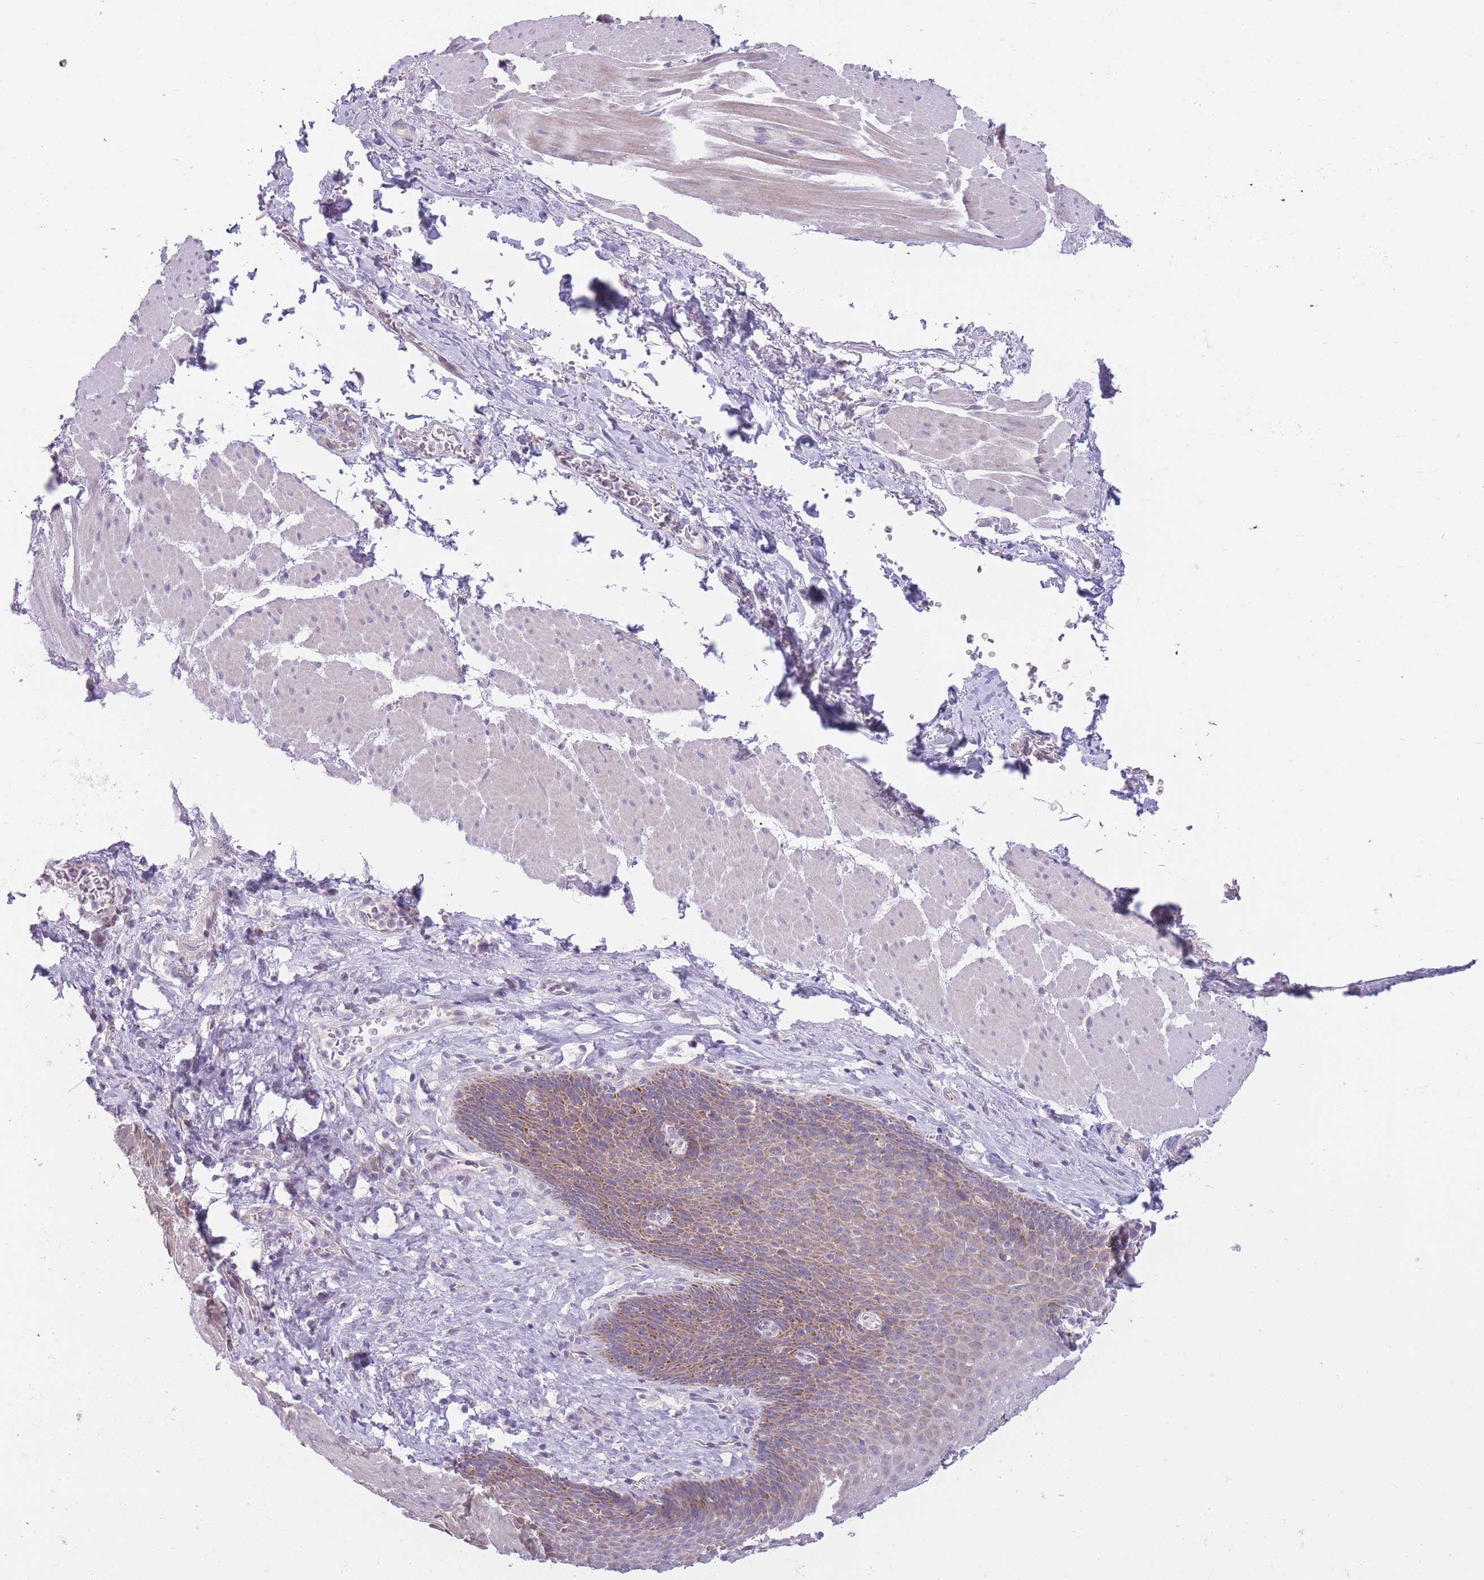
{"staining": {"intensity": "moderate", "quantity": "25%-75%", "location": "cytoplasmic/membranous"}, "tissue": "esophagus", "cell_type": "Squamous epithelial cells", "image_type": "normal", "snomed": [{"axis": "morphology", "description": "Normal tissue, NOS"}, {"axis": "topography", "description": "Esophagus"}], "caption": "Immunohistochemistry staining of unremarkable esophagus, which shows medium levels of moderate cytoplasmic/membranous expression in approximately 25%-75% of squamous epithelial cells indicating moderate cytoplasmic/membranous protein staining. The staining was performed using DAB (3,3'-diaminobenzidine) (brown) for protein detection and nuclei were counterstained in hematoxylin (blue).", "gene": "CCT6A", "patient": {"sex": "female", "age": 66}}